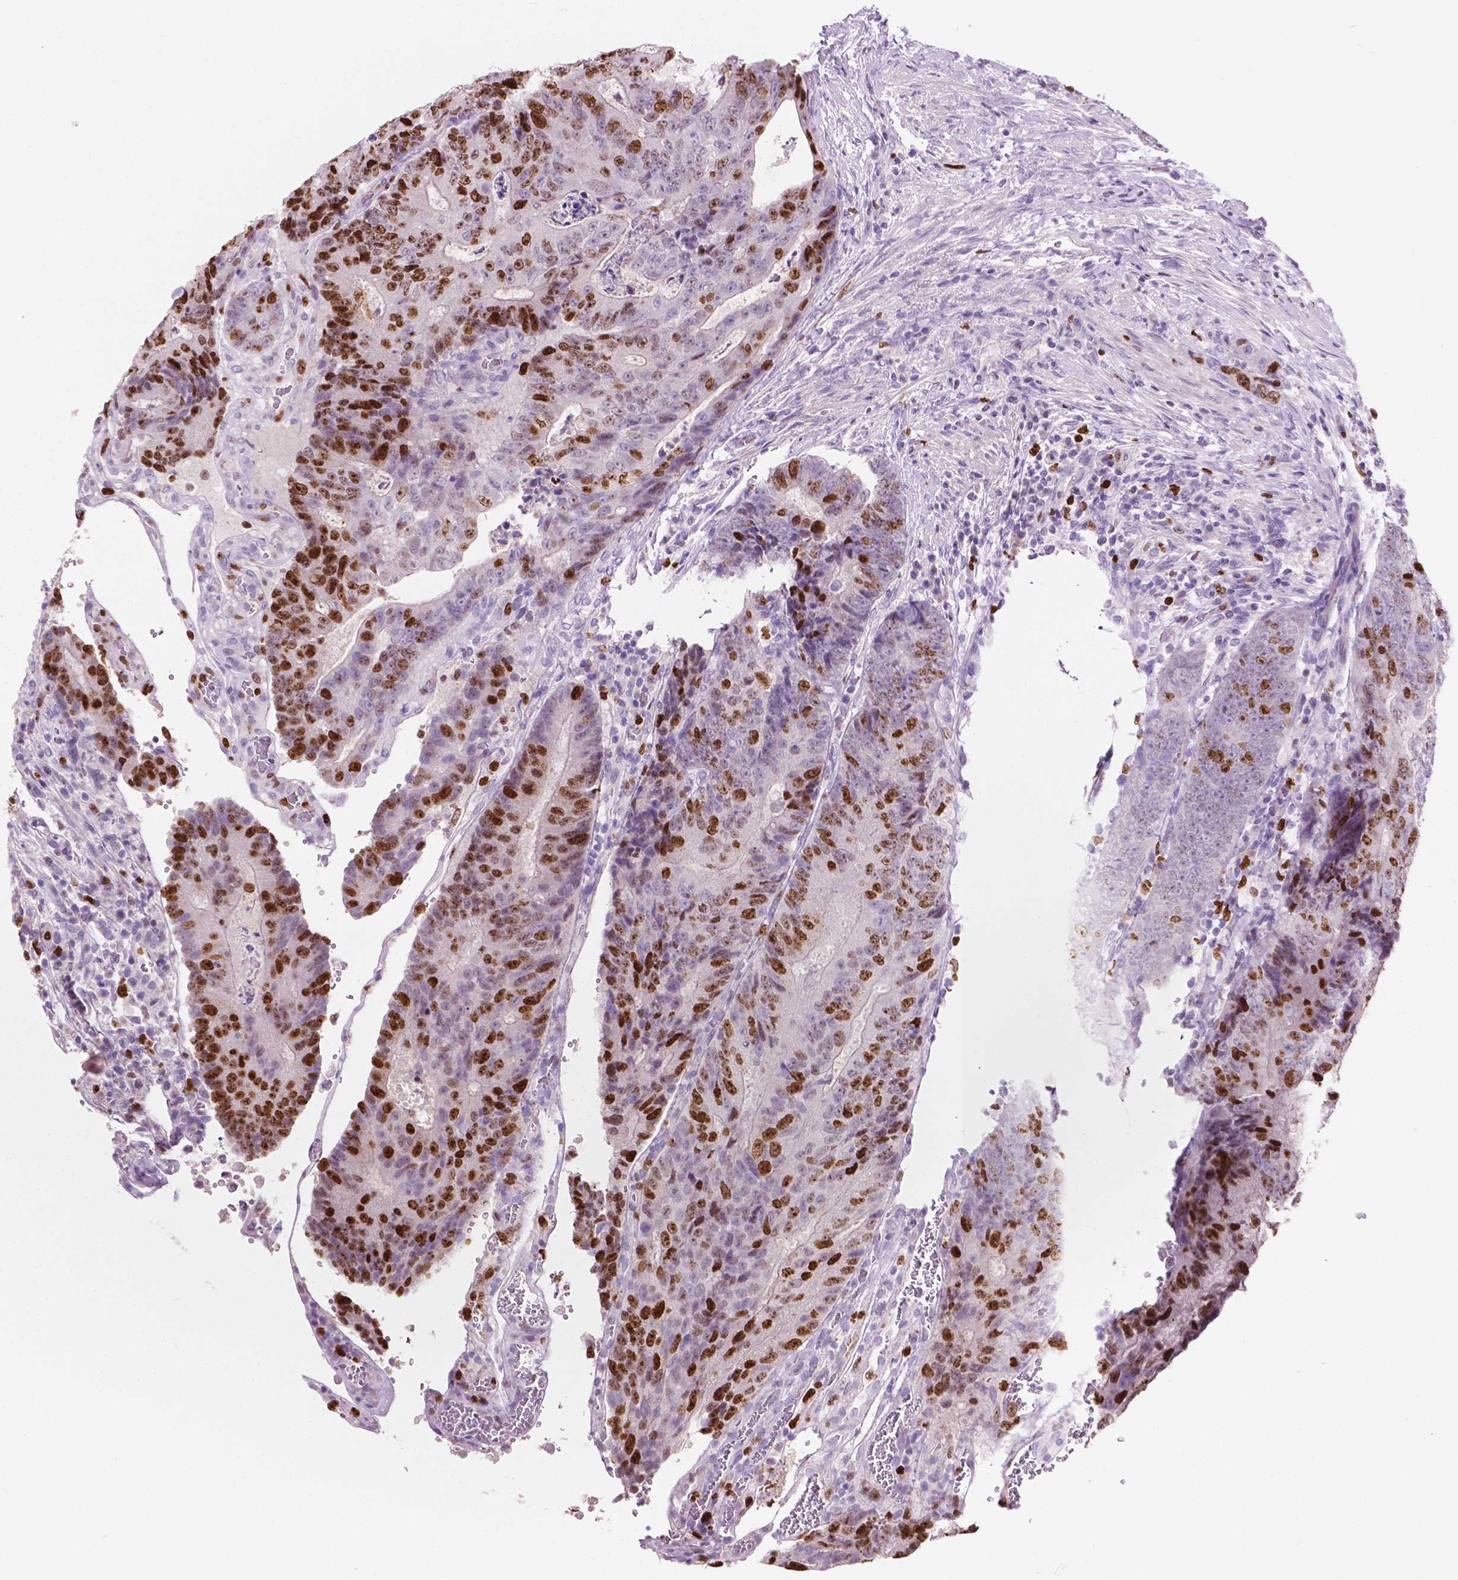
{"staining": {"intensity": "moderate", "quantity": "25%-75%", "location": "nuclear"}, "tissue": "colorectal cancer", "cell_type": "Tumor cells", "image_type": "cancer", "snomed": [{"axis": "morphology", "description": "Adenocarcinoma, NOS"}, {"axis": "topography", "description": "Colon"}], "caption": "Immunohistochemical staining of human colorectal adenocarcinoma demonstrates medium levels of moderate nuclear positivity in about 25%-75% of tumor cells. (DAB IHC with brightfield microscopy, high magnification).", "gene": "SIAH2", "patient": {"sex": "female", "age": 48}}